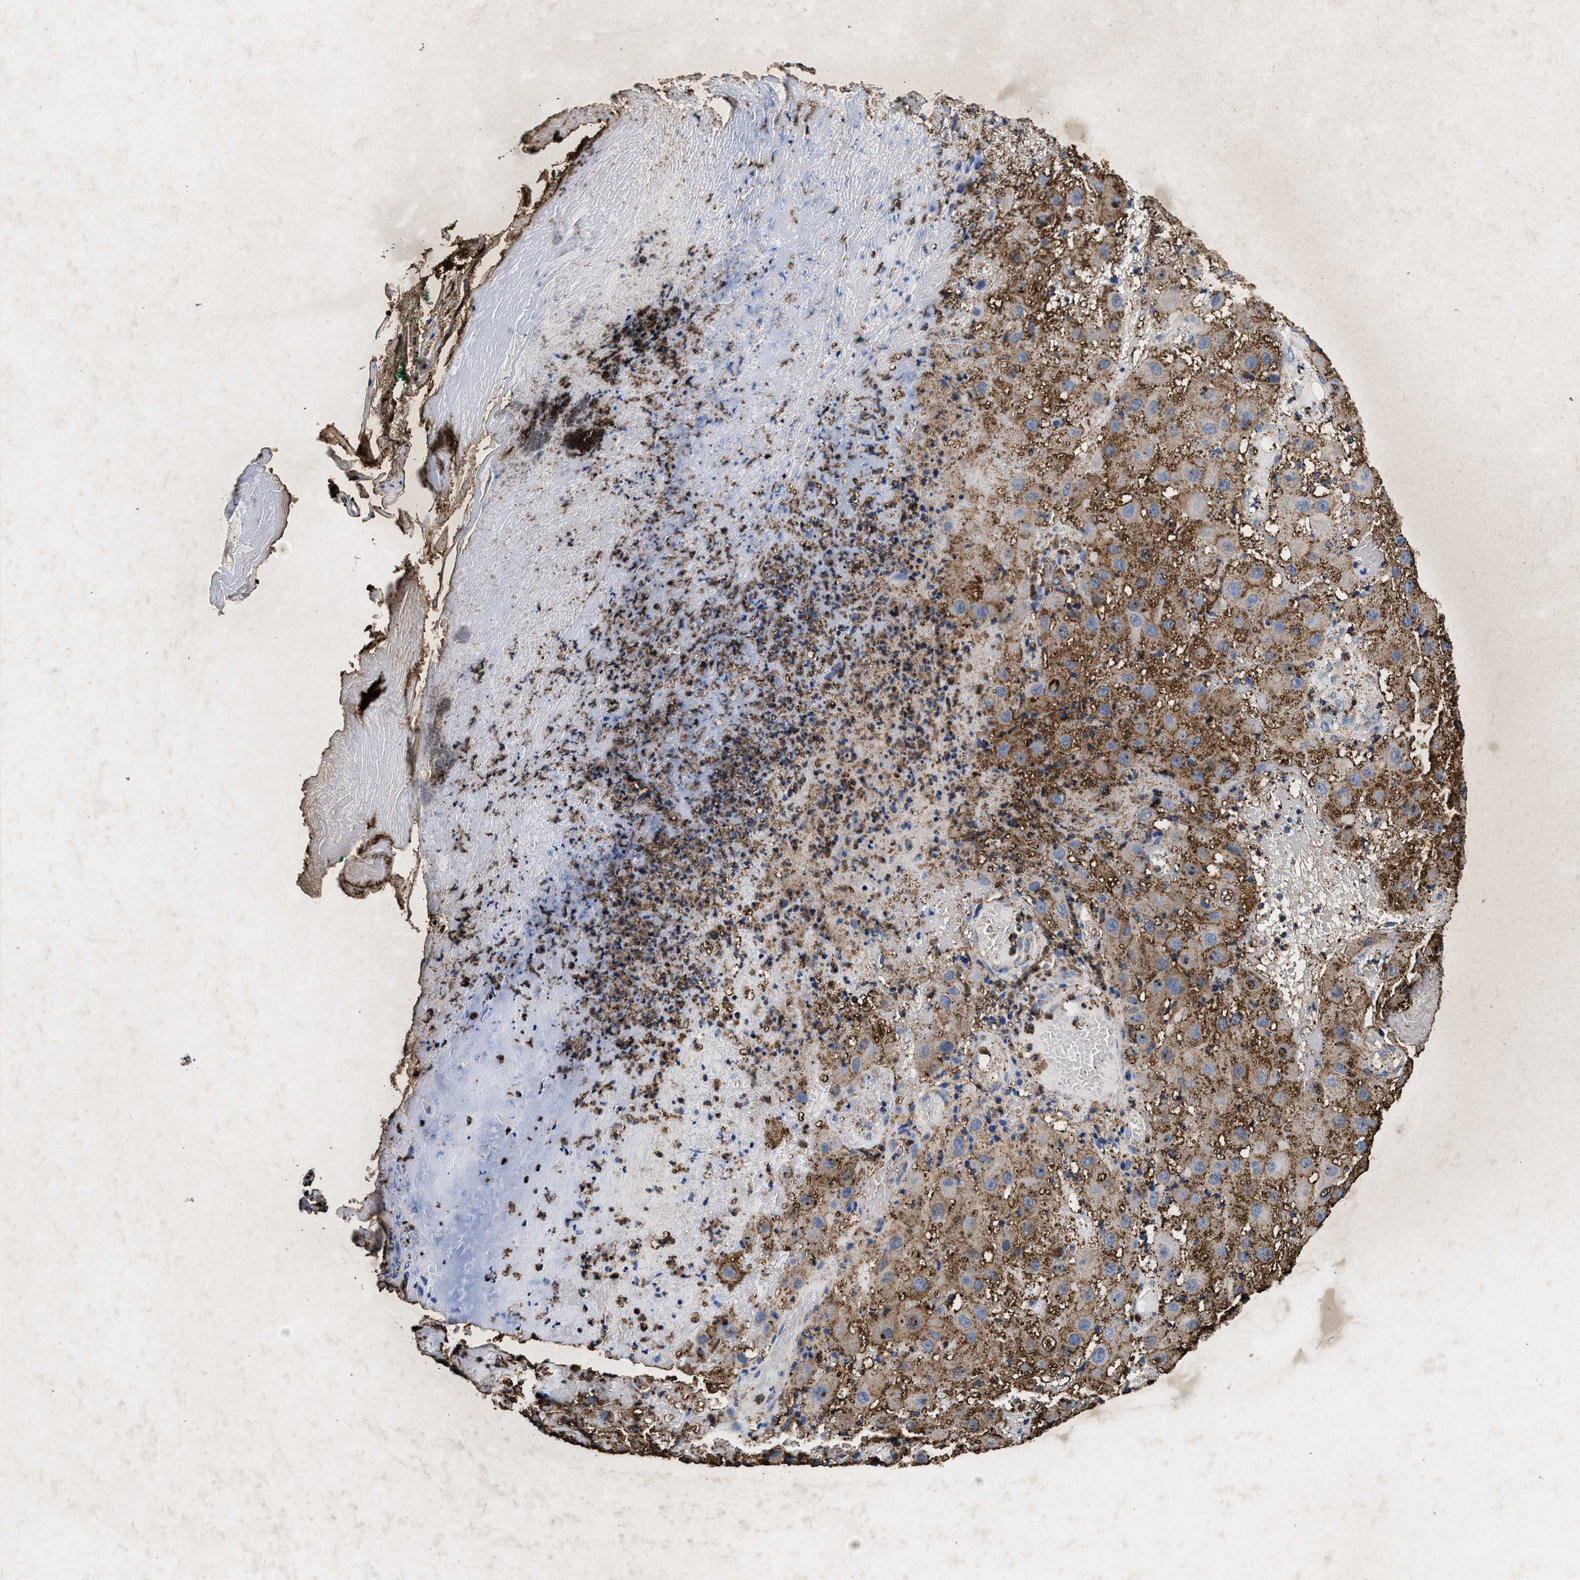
{"staining": {"intensity": "moderate", "quantity": ">75%", "location": "cytoplasmic/membranous"}, "tissue": "melanoma", "cell_type": "Tumor cells", "image_type": "cancer", "snomed": [{"axis": "morphology", "description": "Malignant melanoma, NOS"}, {"axis": "topography", "description": "Skin"}], "caption": "About >75% of tumor cells in melanoma reveal moderate cytoplasmic/membranous protein positivity as visualized by brown immunohistochemical staining.", "gene": "LTB4R2", "patient": {"sex": "female", "age": 81}}